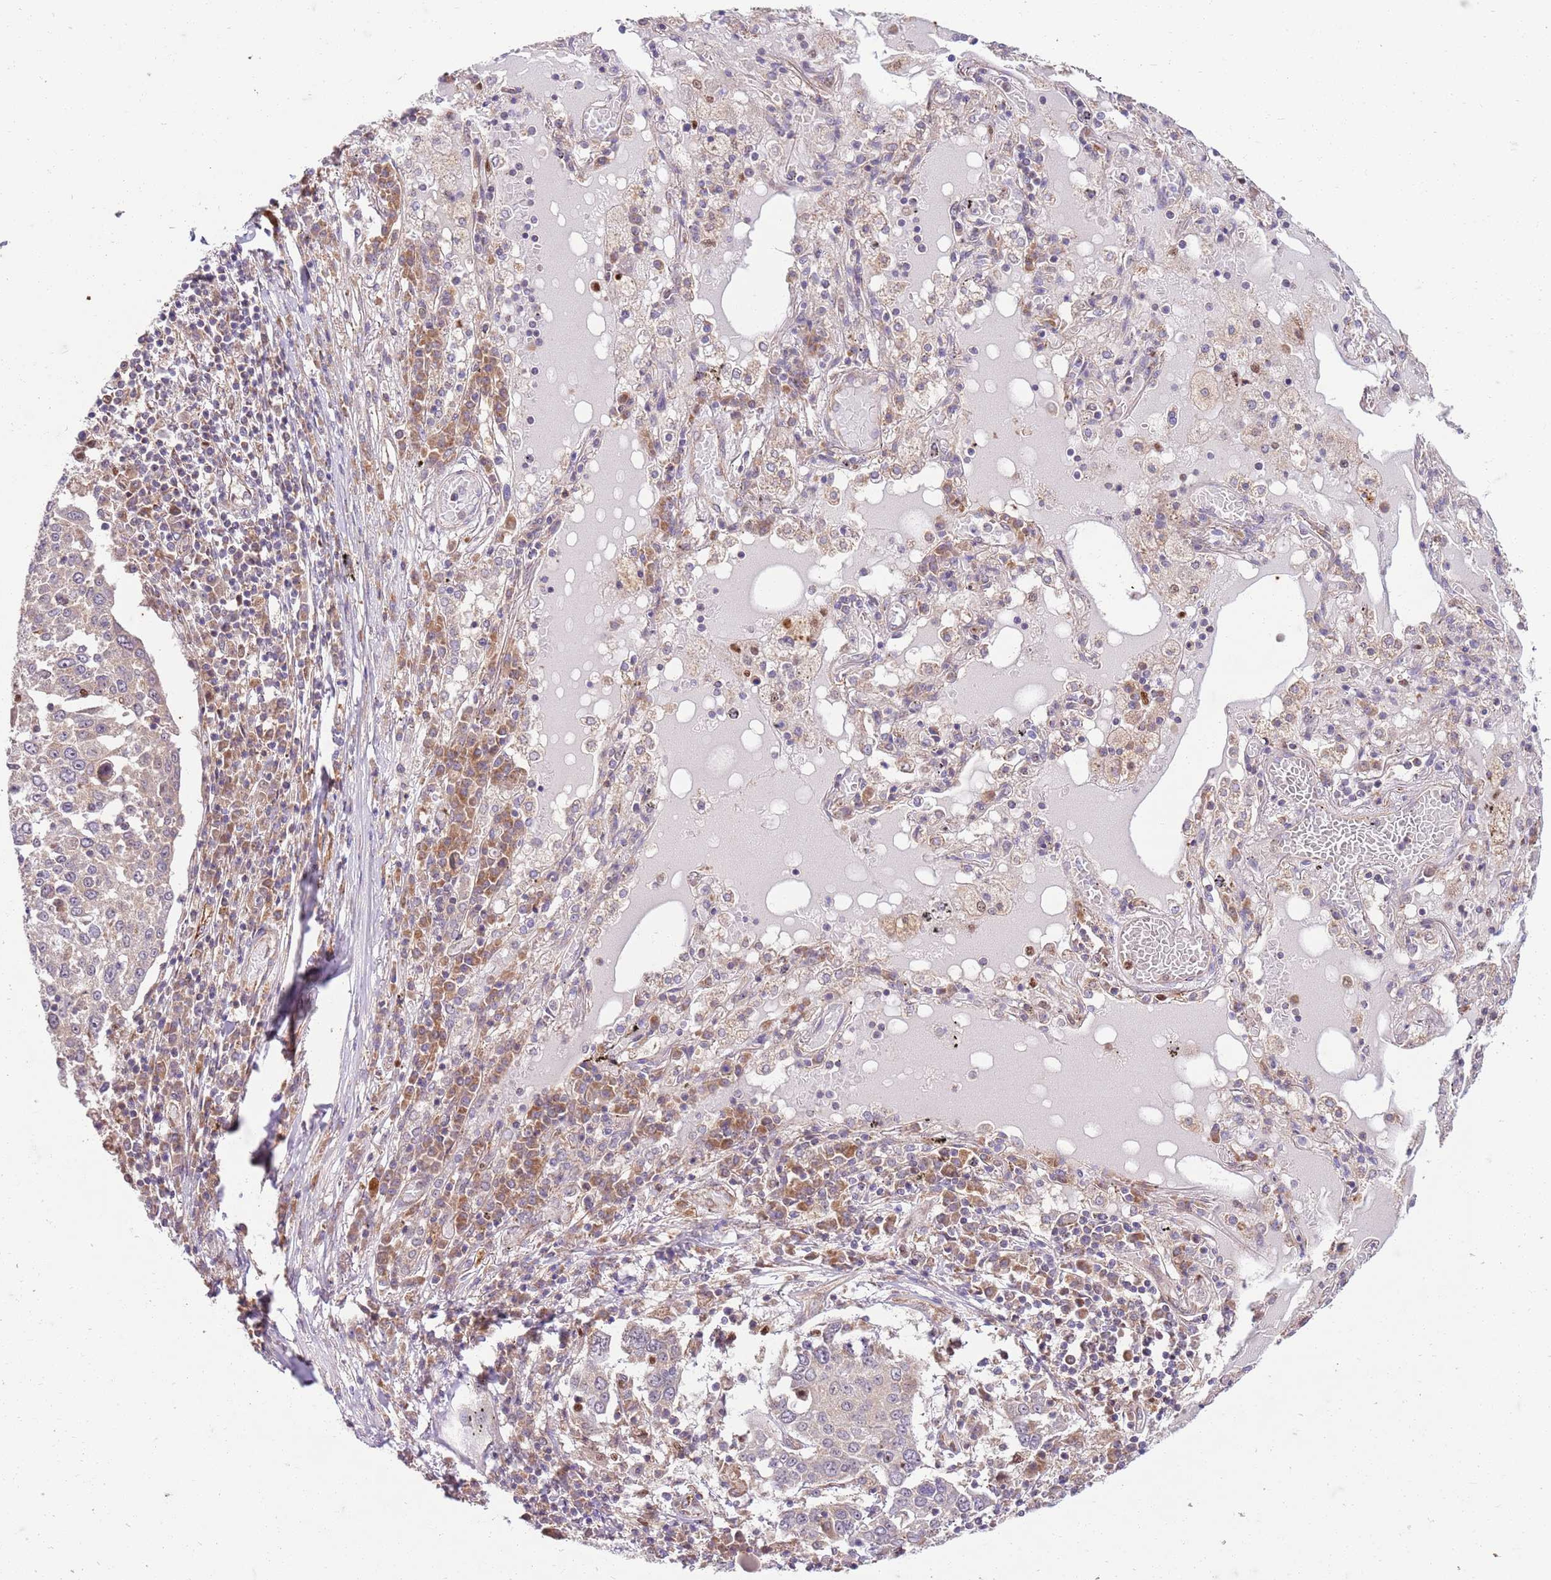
{"staining": {"intensity": "weak", "quantity": "<25%", "location": "cytoplasmic/membranous"}, "tissue": "lung cancer", "cell_type": "Tumor cells", "image_type": "cancer", "snomed": [{"axis": "morphology", "description": "Squamous cell carcinoma, NOS"}, {"axis": "topography", "description": "Lung"}], "caption": "Protein analysis of lung cancer exhibits no significant positivity in tumor cells.", "gene": "OSBP", "patient": {"sex": "male", "age": 65}}